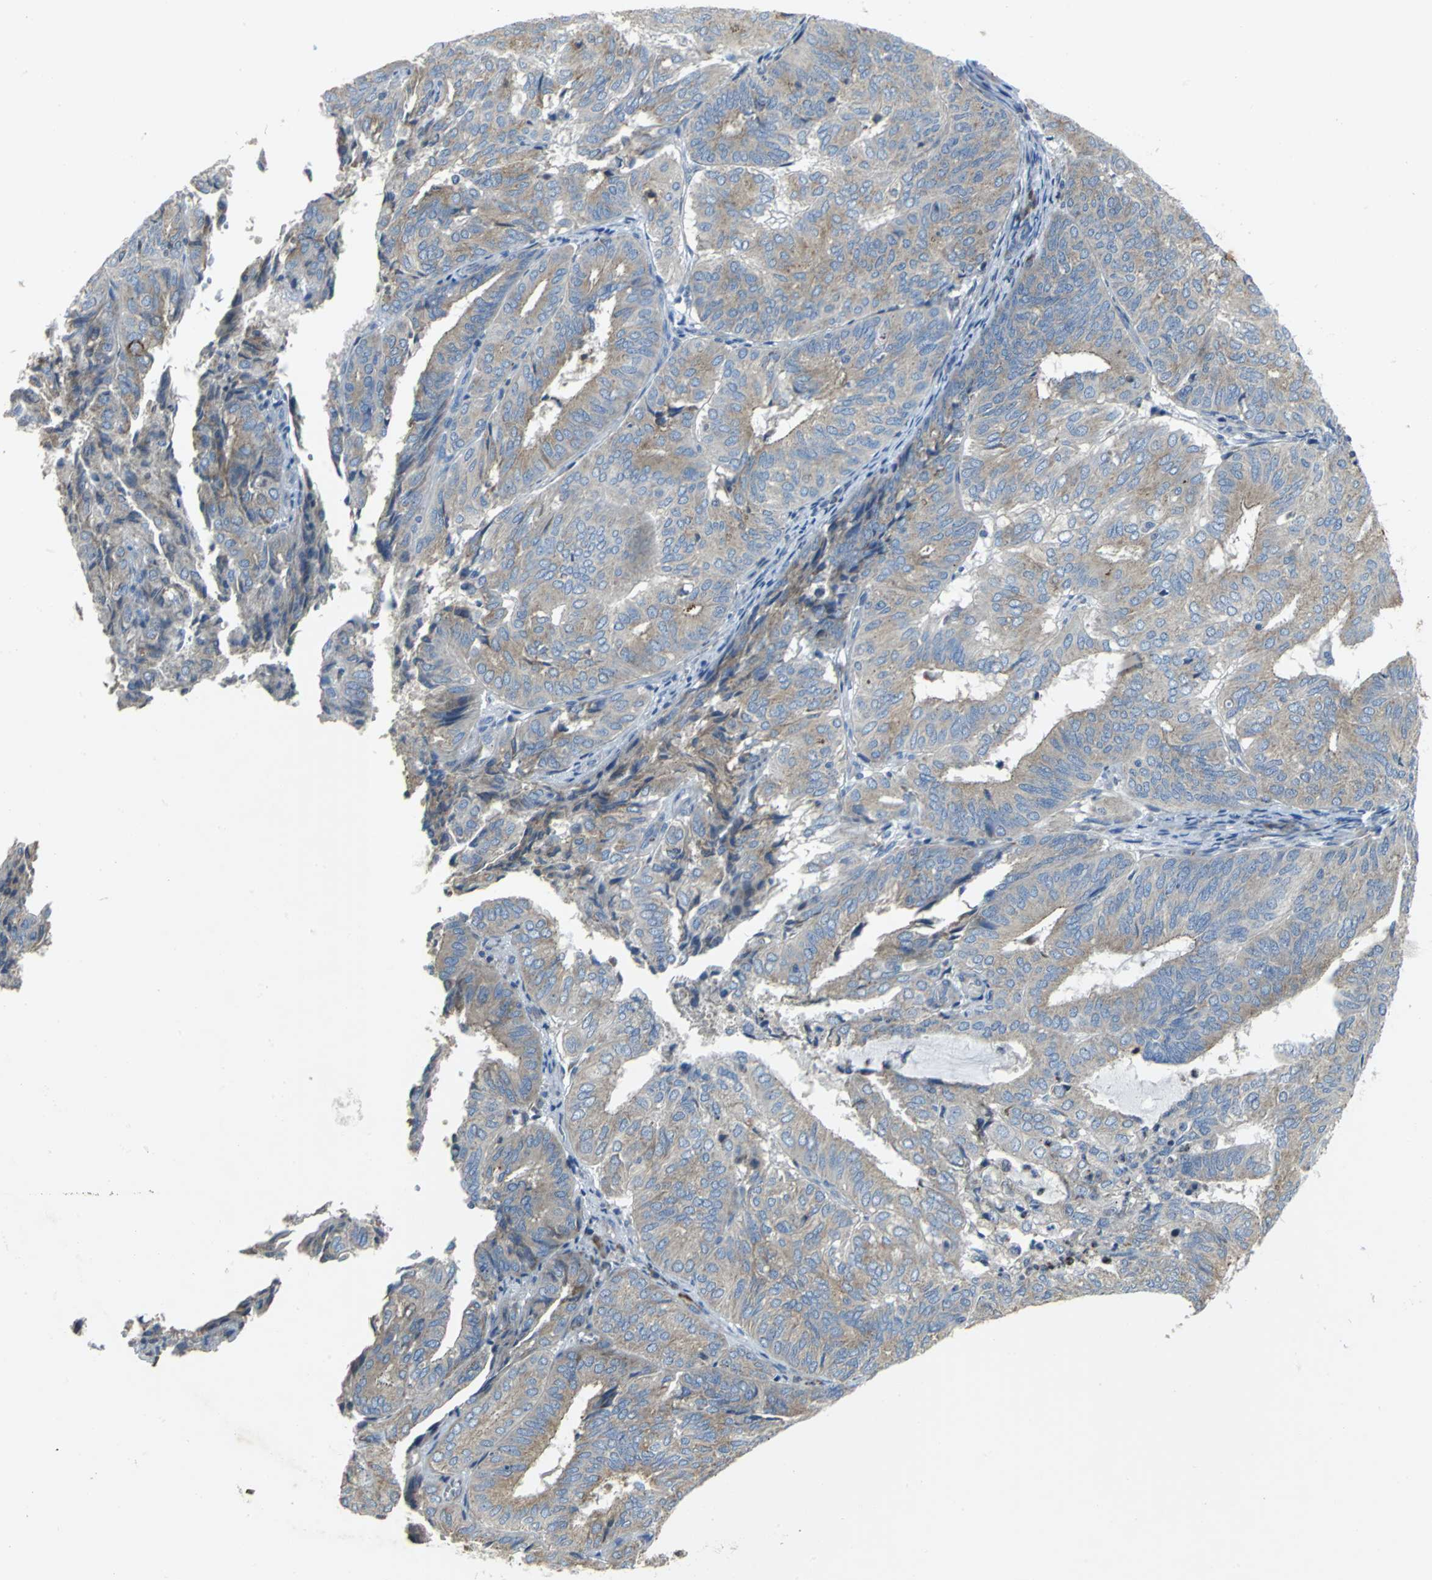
{"staining": {"intensity": "moderate", "quantity": ">75%", "location": "cytoplasmic/membranous"}, "tissue": "endometrial cancer", "cell_type": "Tumor cells", "image_type": "cancer", "snomed": [{"axis": "morphology", "description": "Adenocarcinoma, NOS"}, {"axis": "topography", "description": "Uterus"}], "caption": "IHC of human endometrial cancer reveals medium levels of moderate cytoplasmic/membranous positivity in approximately >75% of tumor cells.", "gene": "EIF5A", "patient": {"sex": "female", "age": 60}}